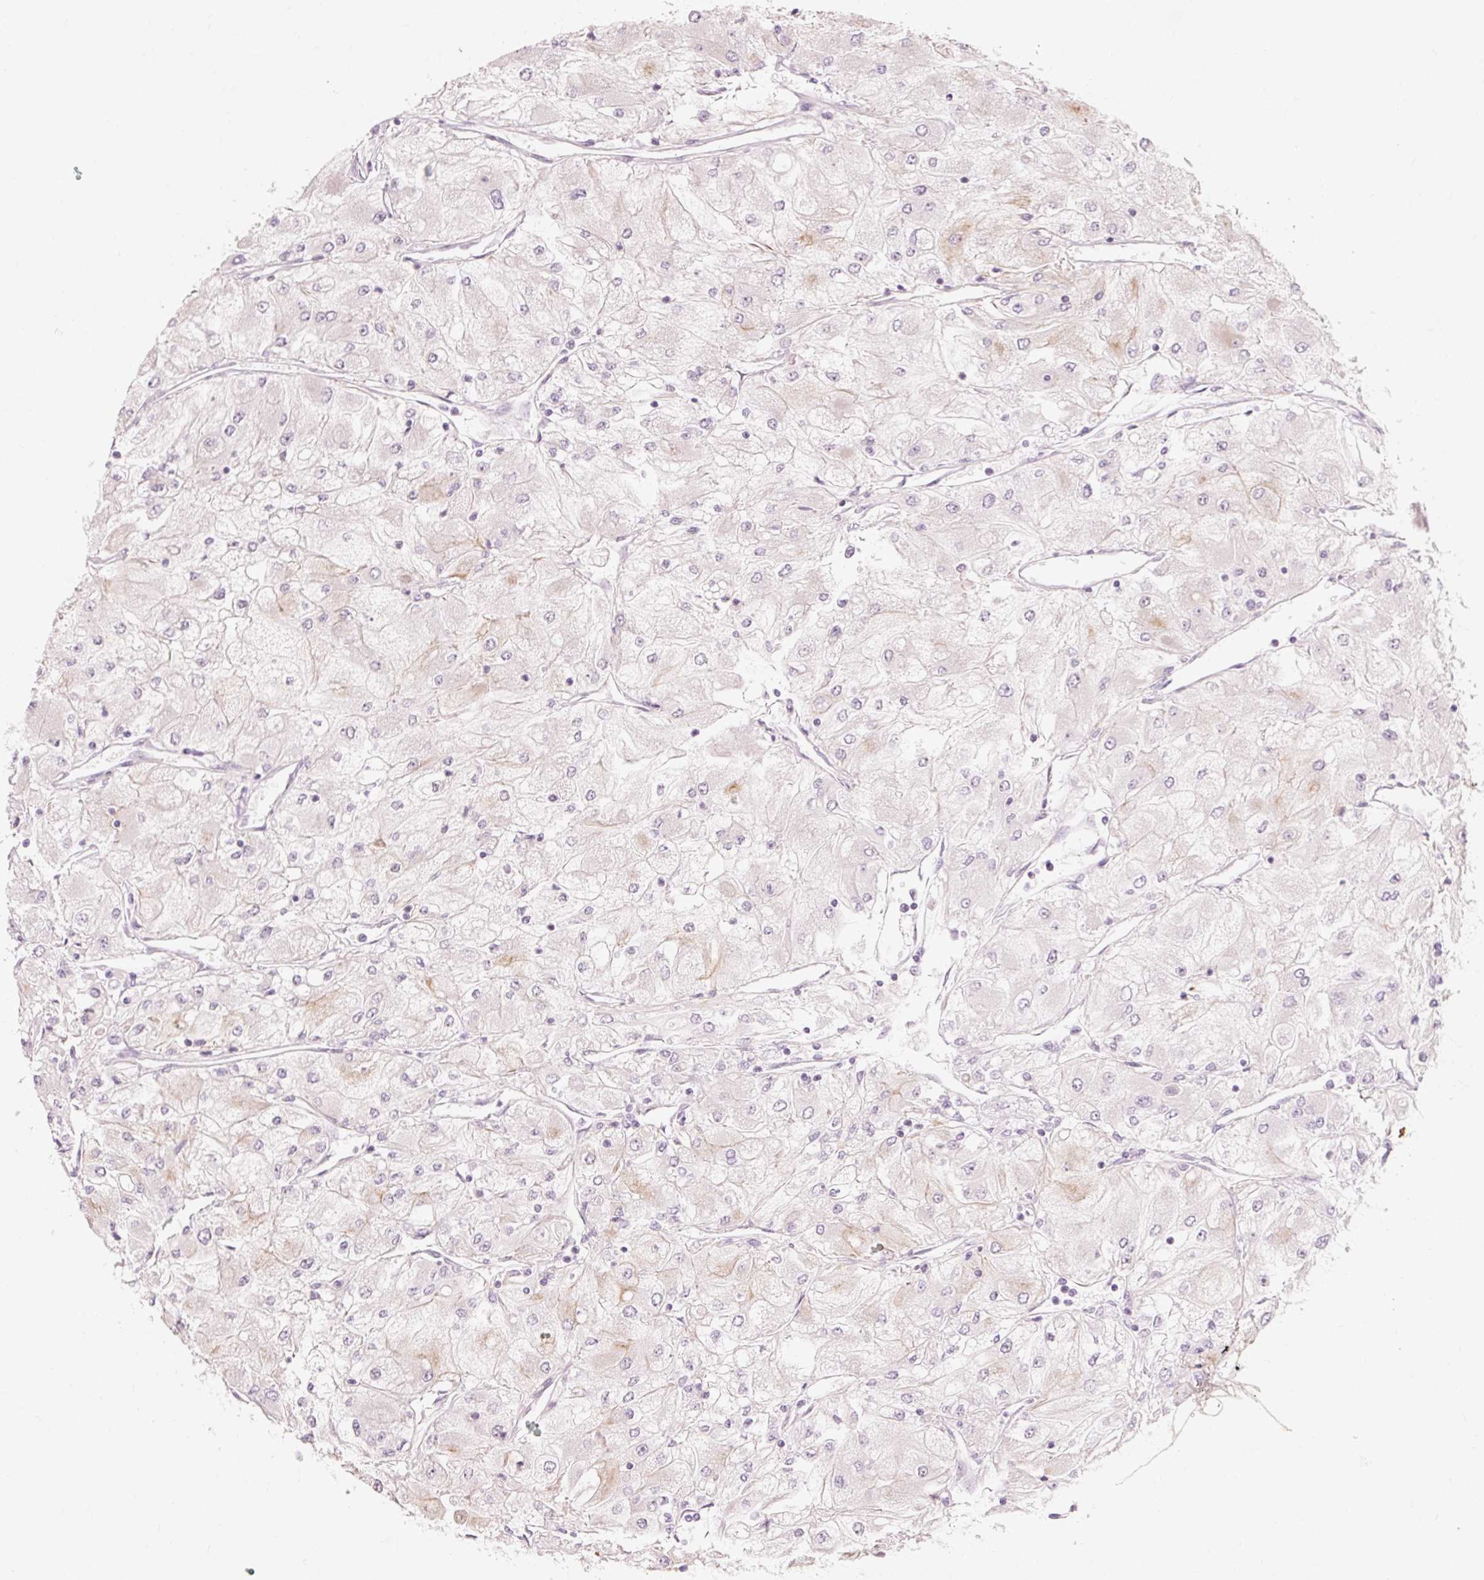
{"staining": {"intensity": "negative", "quantity": "none", "location": "none"}, "tissue": "renal cancer", "cell_type": "Tumor cells", "image_type": "cancer", "snomed": [{"axis": "morphology", "description": "Adenocarcinoma, NOS"}, {"axis": "topography", "description": "Kidney"}], "caption": "This is an immunohistochemistry (IHC) photomicrograph of human renal cancer (adenocarcinoma). There is no positivity in tumor cells.", "gene": "TRIM73", "patient": {"sex": "male", "age": 80}}